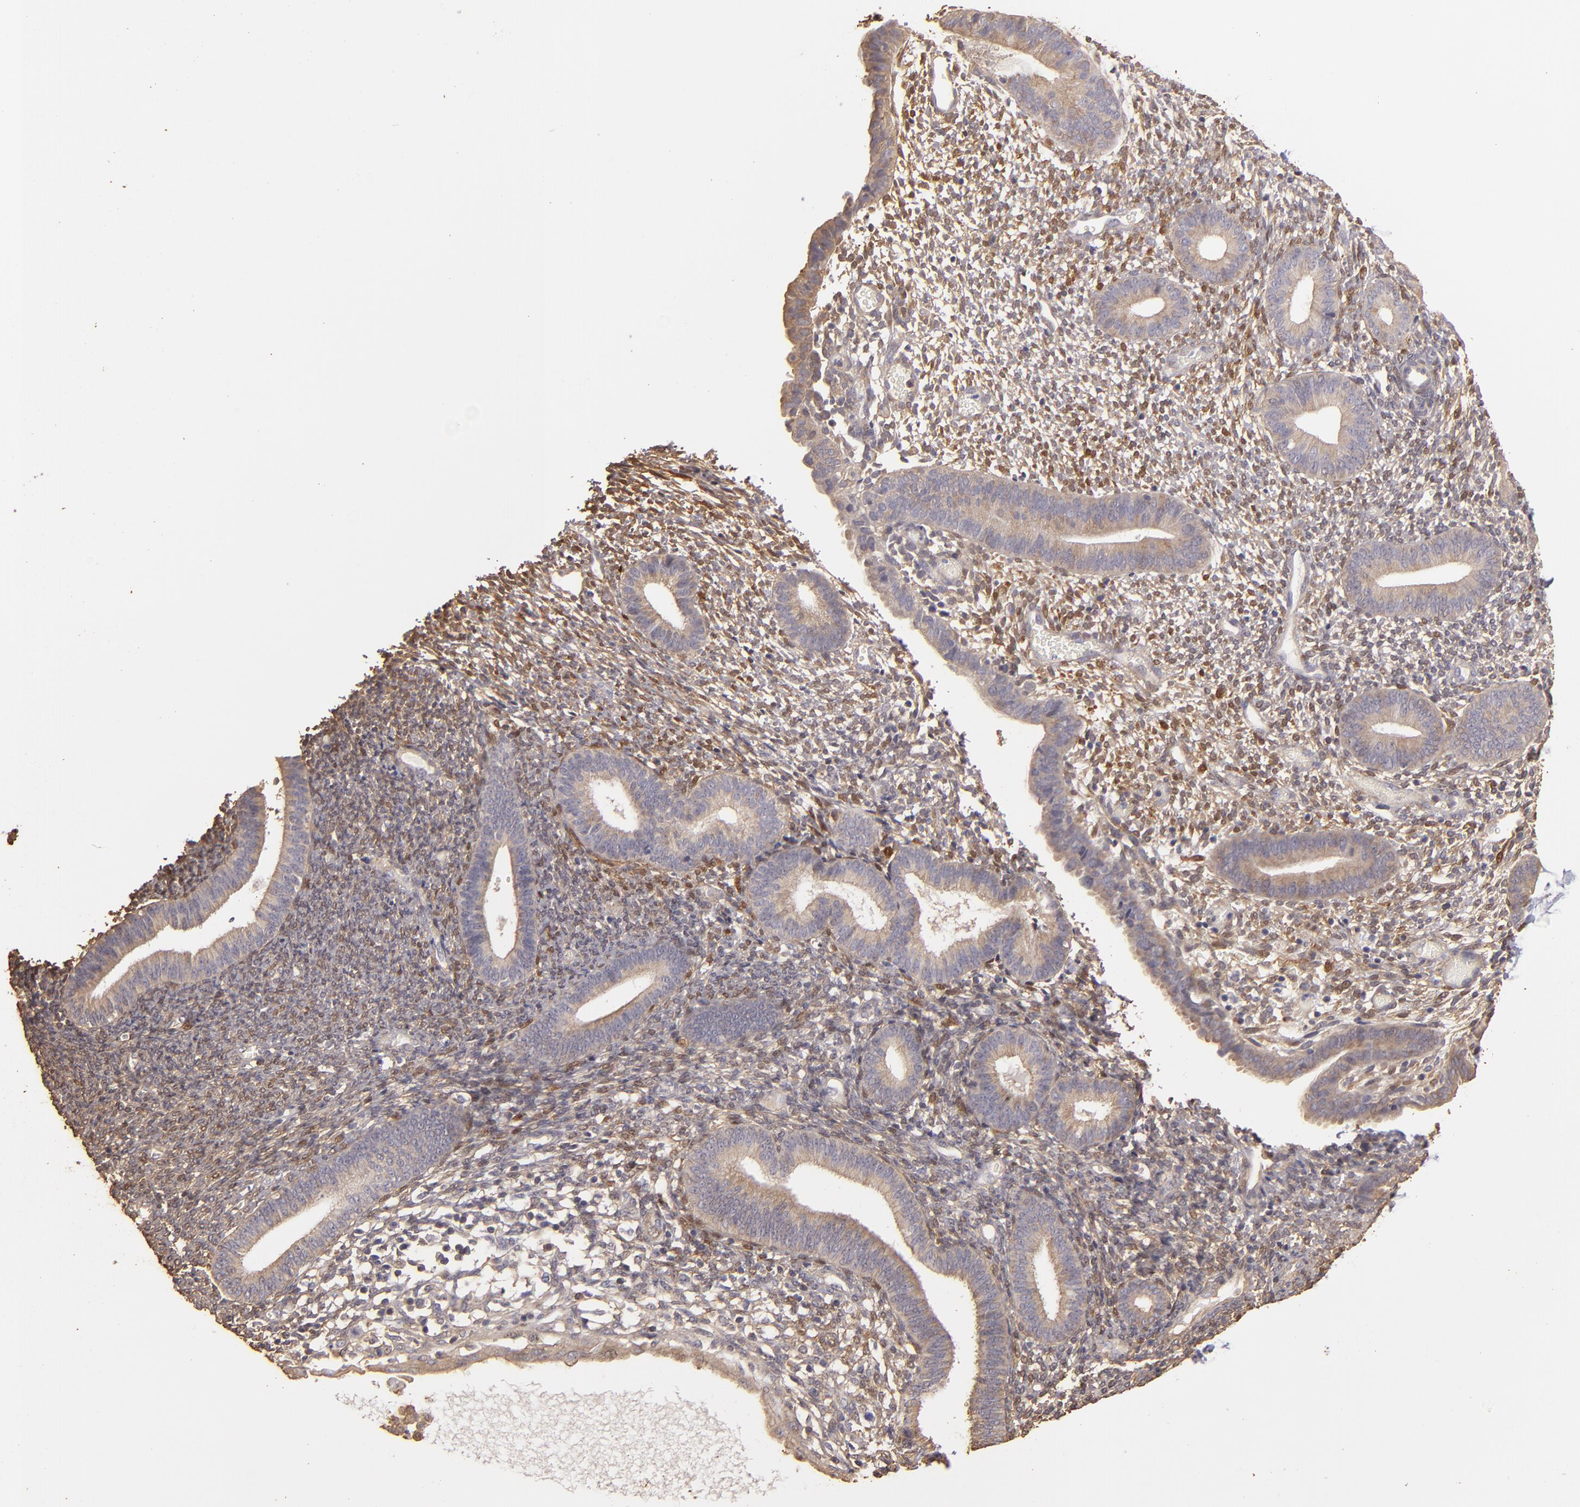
{"staining": {"intensity": "moderate", "quantity": "25%-75%", "location": "cytoplasmic/membranous"}, "tissue": "endometrium", "cell_type": "Cells in endometrial stroma", "image_type": "normal", "snomed": [{"axis": "morphology", "description": "Normal tissue, NOS"}, {"axis": "topography", "description": "Smooth muscle"}, {"axis": "topography", "description": "Endometrium"}], "caption": "DAB immunohistochemical staining of unremarkable endometrium demonstrates moderate cytoplasmic/membranous protein positivity in approximately 25%-75% of cells in endometrial stroma.", "gene": "HSPB6", "patient": {"sex": "female", "age": 57}}